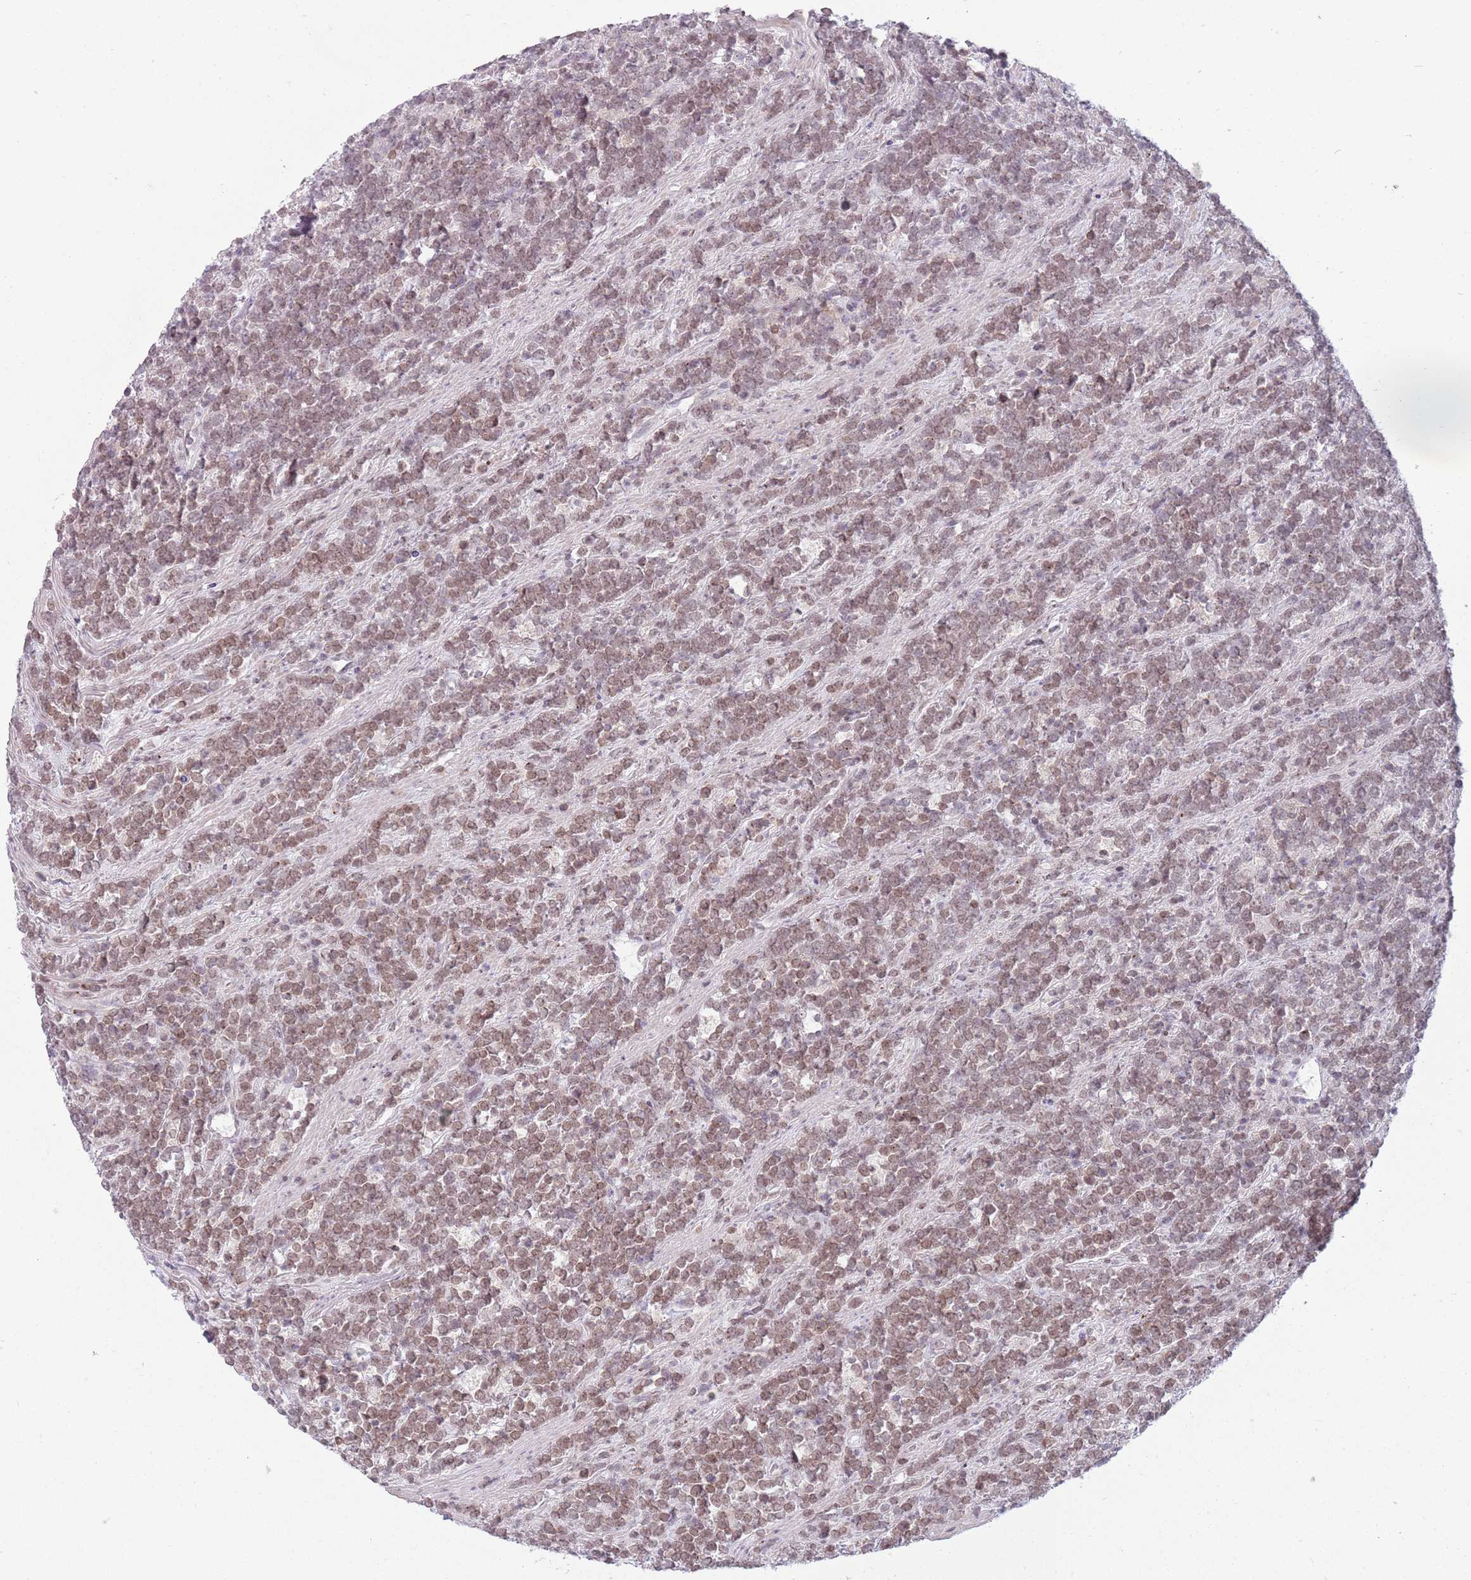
{"staining": {"intensity": "moderate", "quantity": ">75%", "location": "nuclear"}, "tissue": "lymphoma", "cell_type": "Tumor cells", "image_type": "cancer", "snomed": [{"axis": "morphology", "description": "Malignant lymphoma, non-Hodgkin's type, High grade"}, {"axis": "topography", "description": "Small intestine"}, {"axis": "topography", "description": "Colon"}], "caption": "Immunohistochemical staining of human high-grade malignant lymphoma, non-Hodgkin's type shows medium levels of moderate nuclear protein staining in about >75% of tumor cells.", "gene": "ZNF574", "patient": {"sex": "male", "age": 8}}